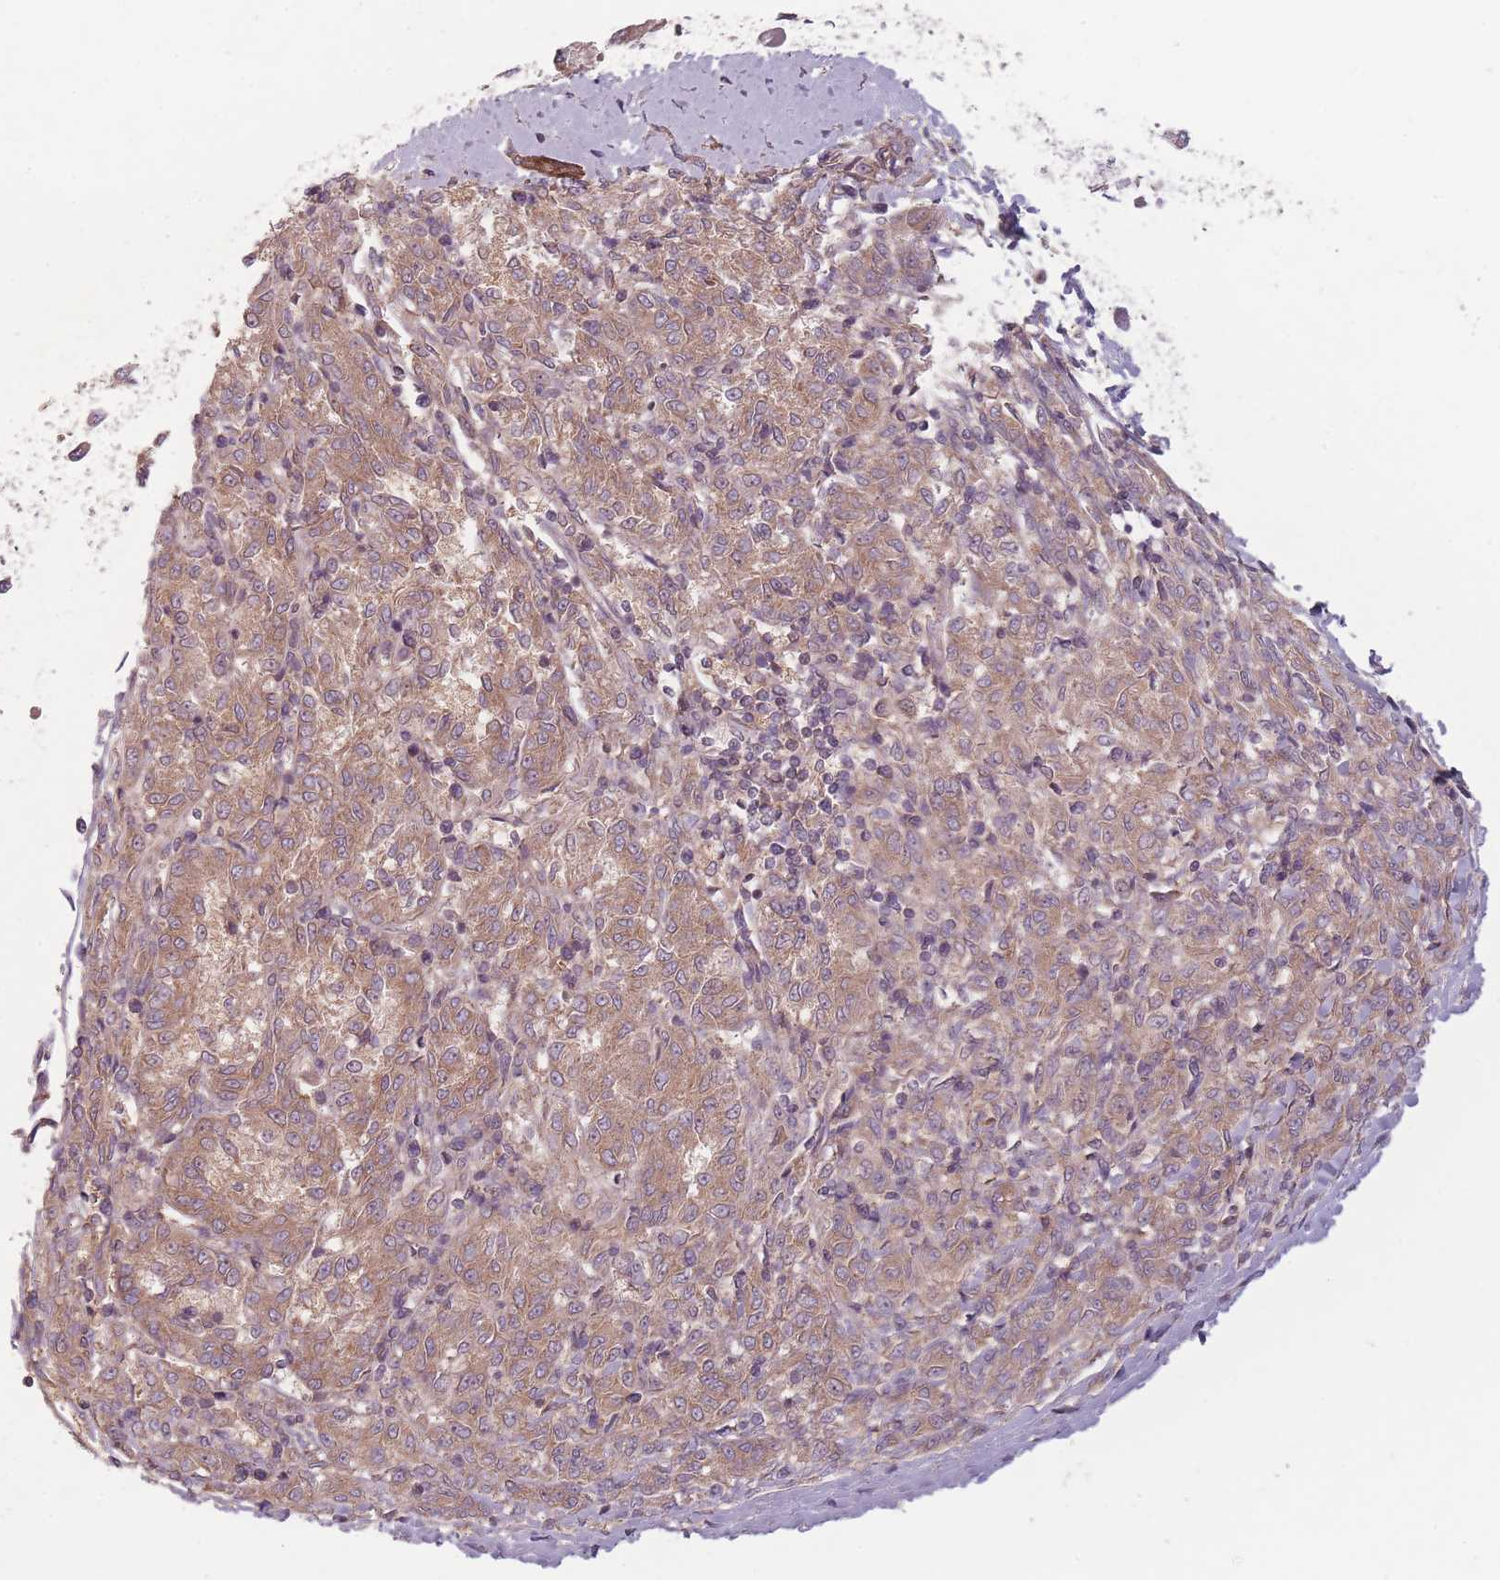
{"staining": {"intensity": "moderate", "quantity": ">75%", "location": "cytoplasmic/membranous"}, "tissue": "melanoma", "cell_type": "Tumor cells", "image_type": "cancer", "snomed": [{"axis": "morphology", "description": "Malignant melanoma, NOS"}, {"axis": "topography", "description": "Skin"}], "caption": "This micrograph exhibits immunohistochemistry staining of human malignant melanoma, with medium moderate cytoplasmic/membranous staining in about >75% of tumor cells.", "gene": "NT5DC2", "patient": {"sex": "female", "age": 72}}